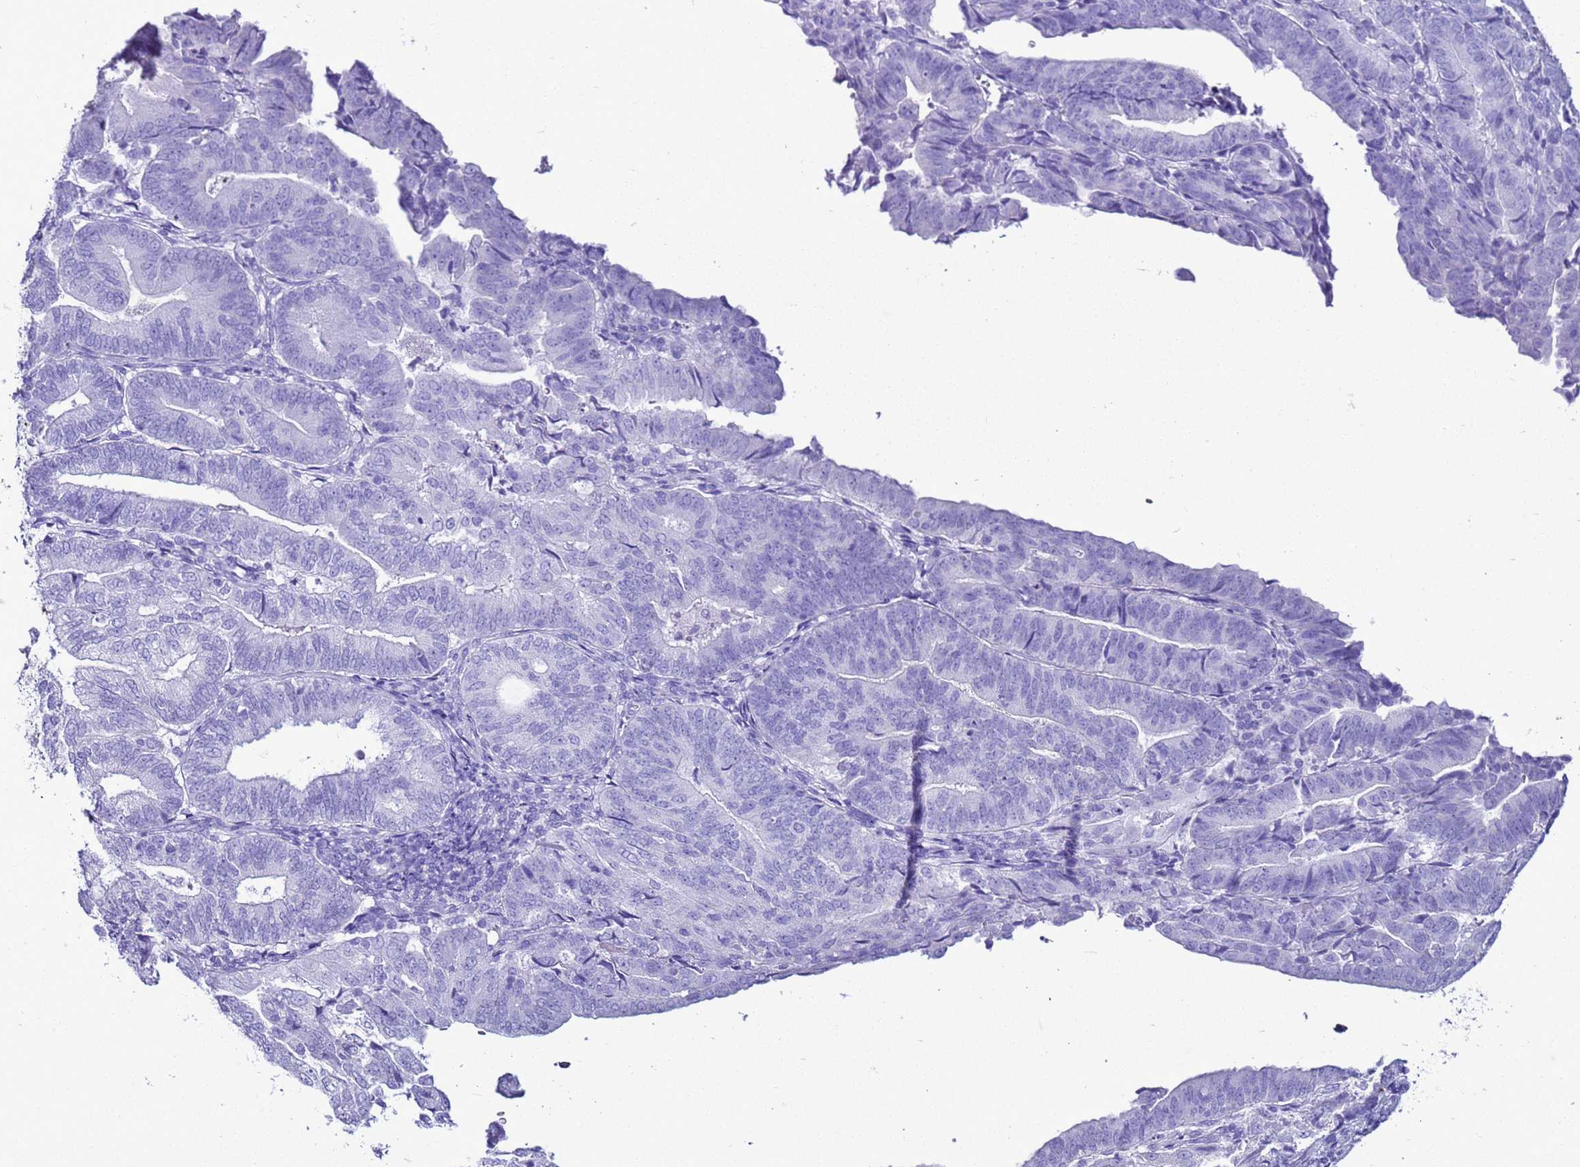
{"staining": {"intensity": "negative", "quantity": "none", "location": "none"}, "tissue": "endometrial cancer", "cell_type": "Tumor cells", "image_type": "cancer", "snomed": [{"axis": "morphology", "description": "Adenocarcinoma, NOS"}, {"axis": "topography", "description": "Endometrium"}], "caption": "Immunohistochemistry of adenocarcinoma (endometrial) reveals no positivity in tumor cells.", "gene": "LCMT1", "patient": {"sex": "female", "age": 70}}